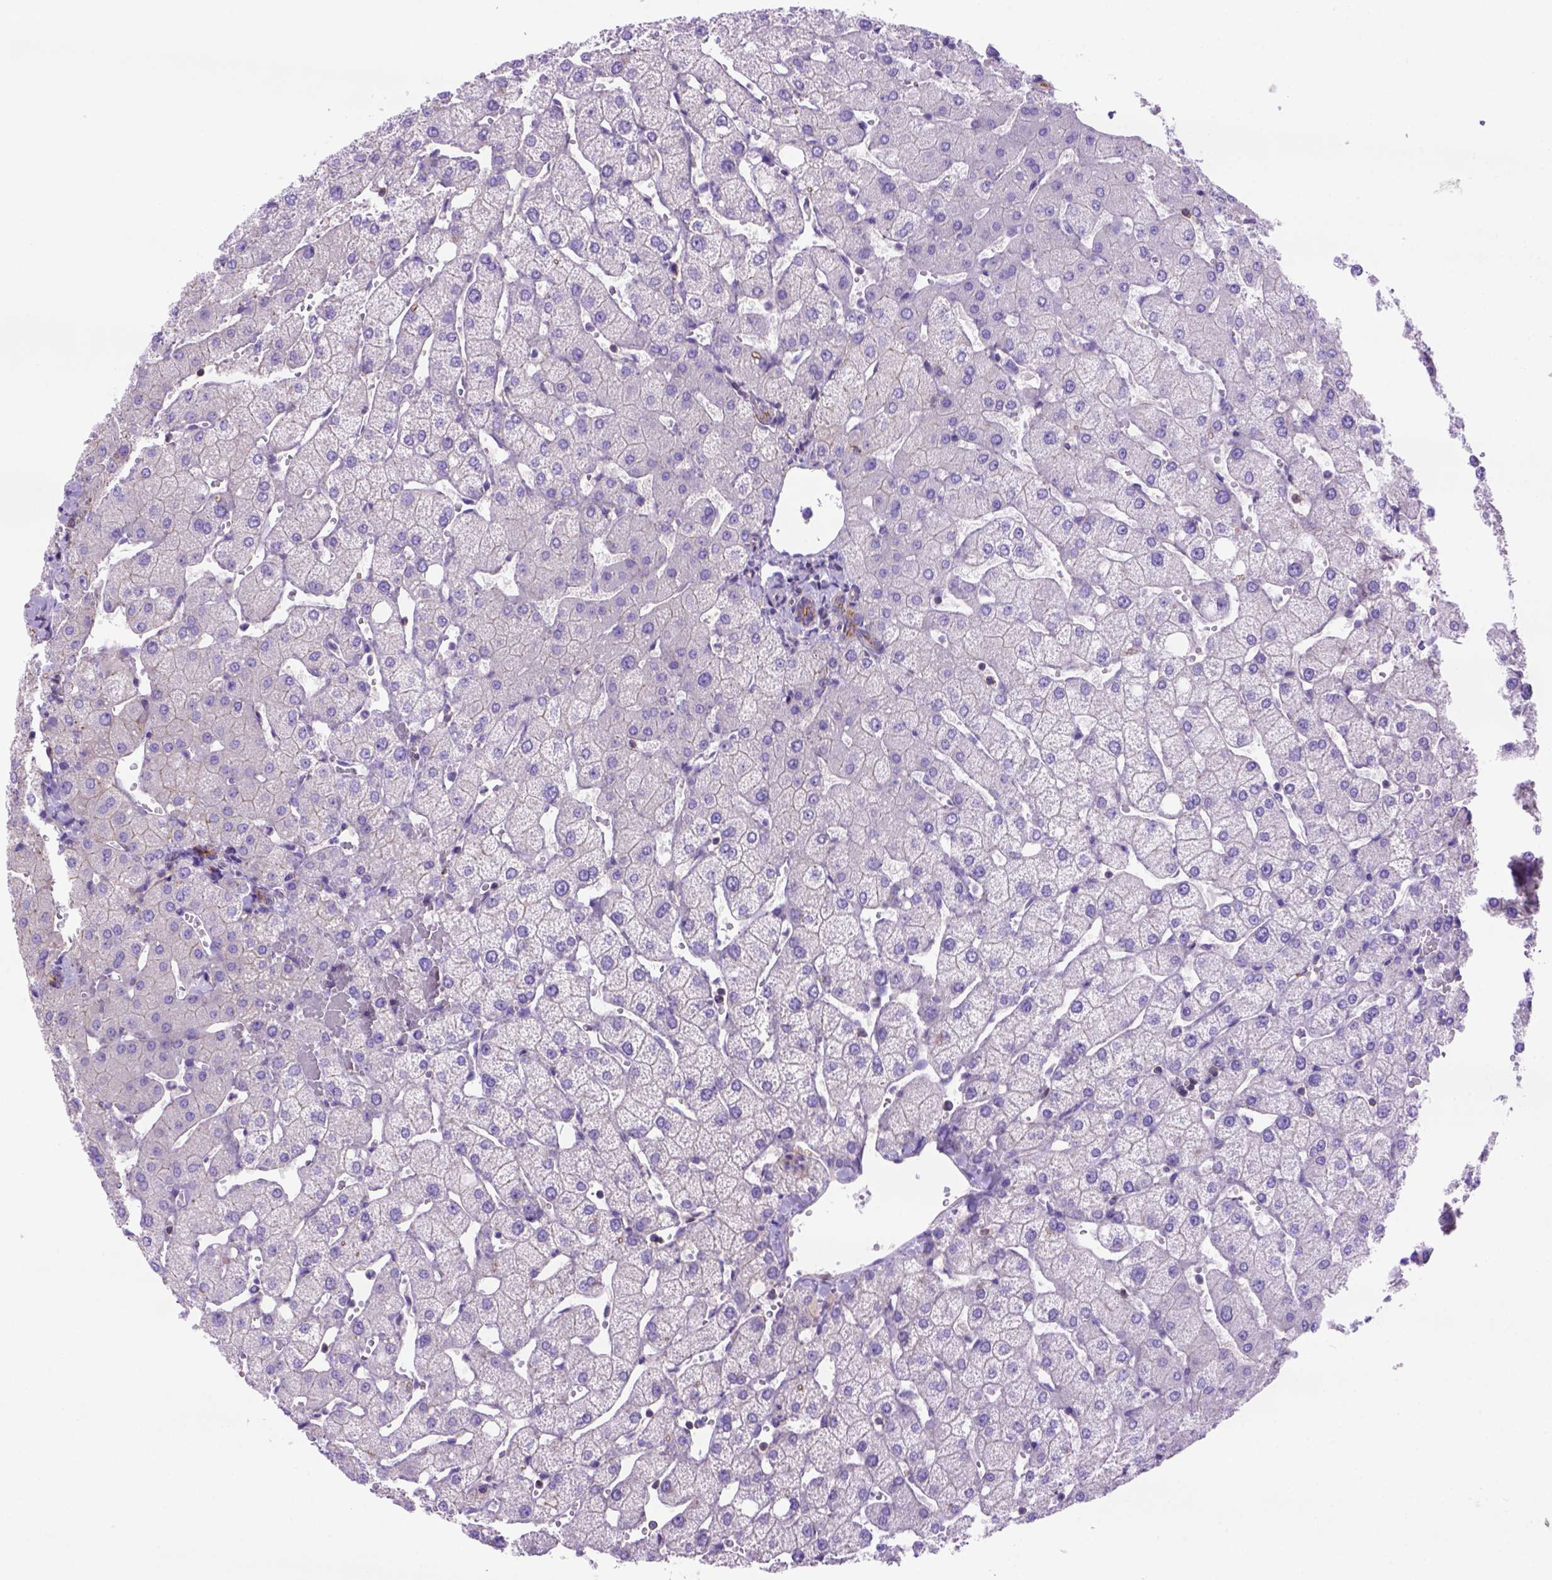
{"staining": {"intensity": "moderate", "quantity": ">75%", "location": "cytoplasmic/membranous"}, "tissue": "liver", "cell_type": "Cholangiocytes", "image_type": "normal", "snomed": [{"axis": "morphology", "description": "Normal tissue, NOS"}, {"axis": "topography", "description": "Liver"}], "caption": "This photomicrograph displays immunohistochemistry staining of unremarkable liver, with medium moderate cytoplasmic/membranous expression in approximately >75% of cholangiocytes.", "gene": "PEX12", "patient": {"sex": "female", "age": 54}}